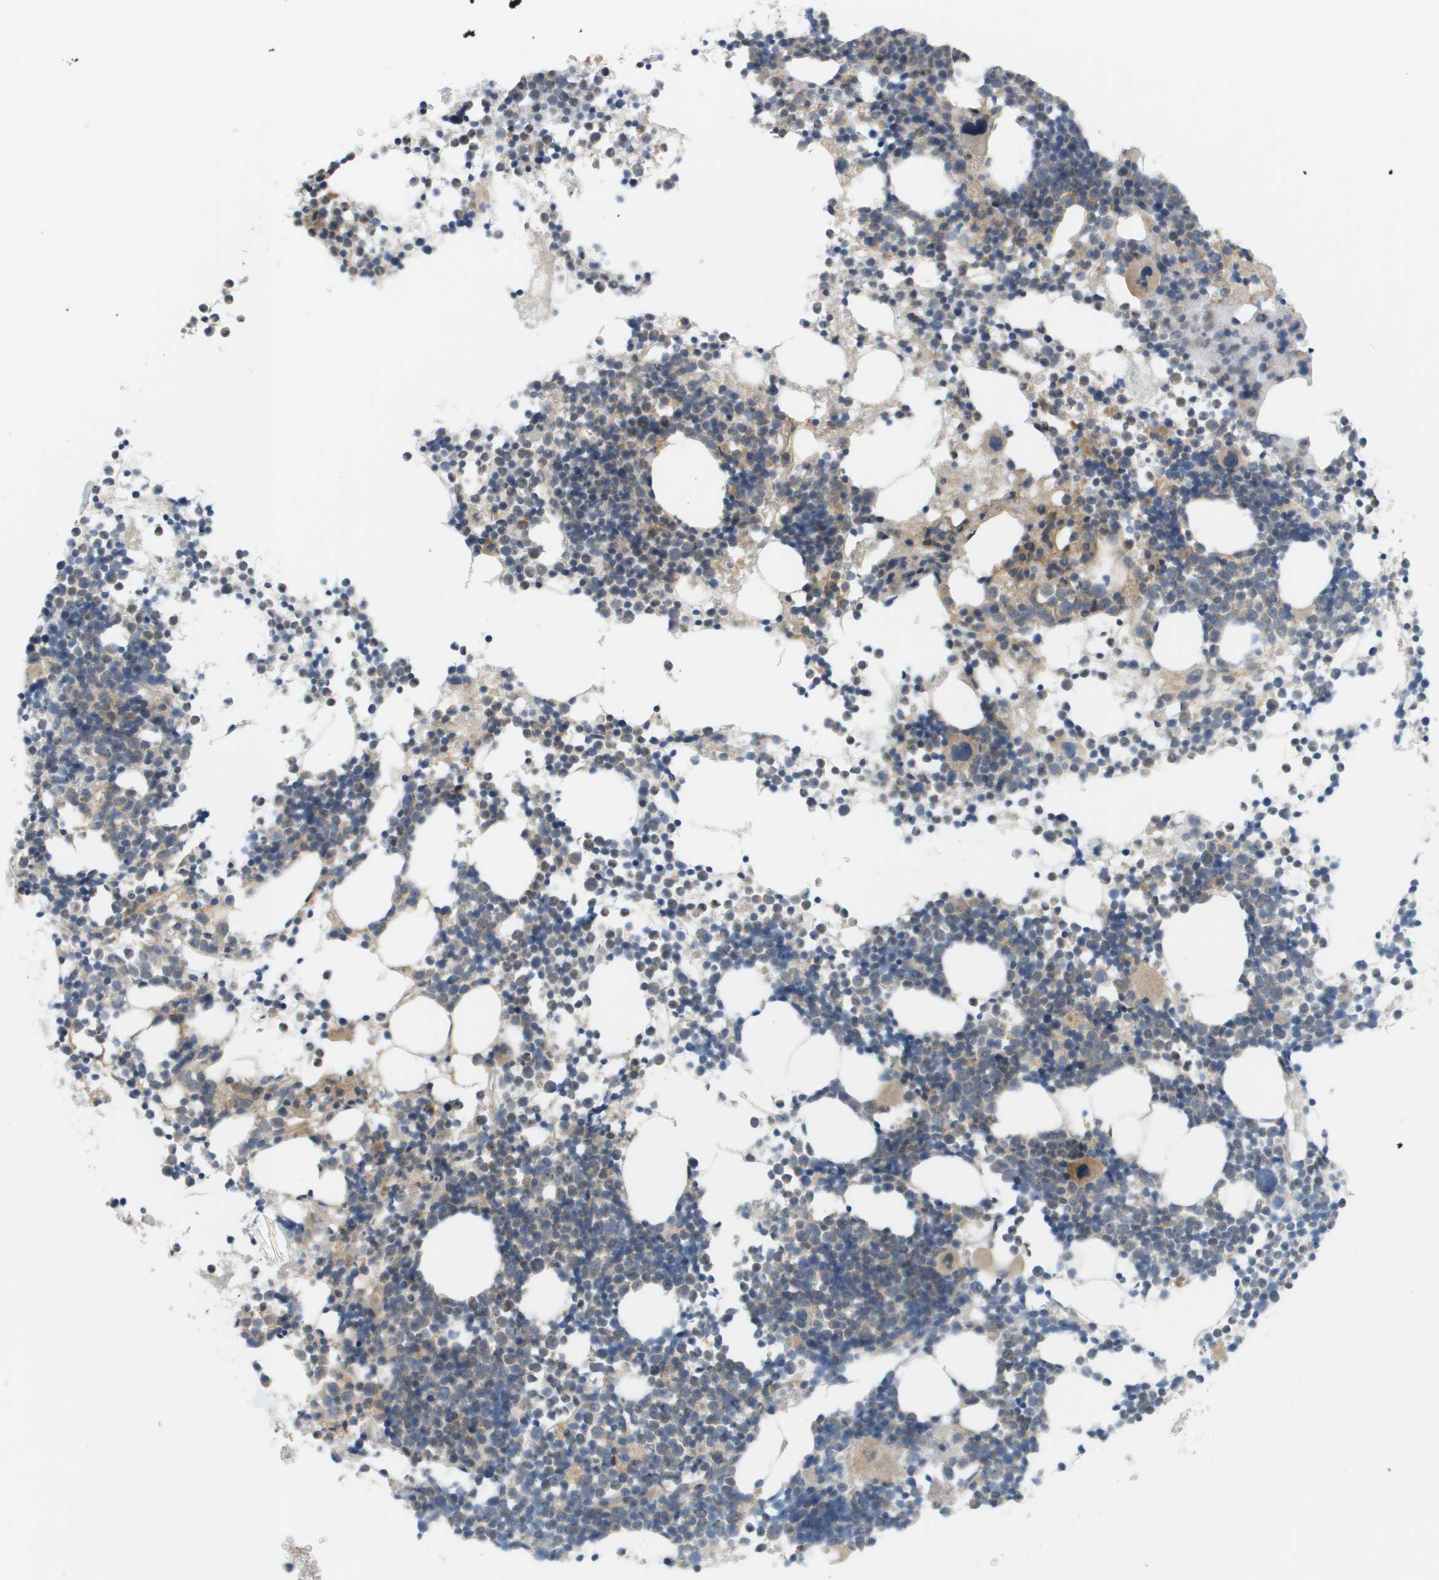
{"staining": {"intensity": "weak", "quantity": "<25%", "location": "cytoplasmic/membranous"}, "tissue": "bone marrow", "cell_type": "Hematopoietic cells", "image_type": "normal", "snomed": [{"axis": "morphology", "description": "Normal tissue, NOS"}, {"axis": "morphology", "description": "Inflammation, NOS"}, {"axis": "topography", "description": "Bone marrow"}], "caption": "The histopathology image exhibits no significant expression in hematopoietic cells of bone marrow. (Brightfield microscopy of DAB IHC at high magnification).", "gene": "PROC", "patient": {"sex": "female", "age": 61}}